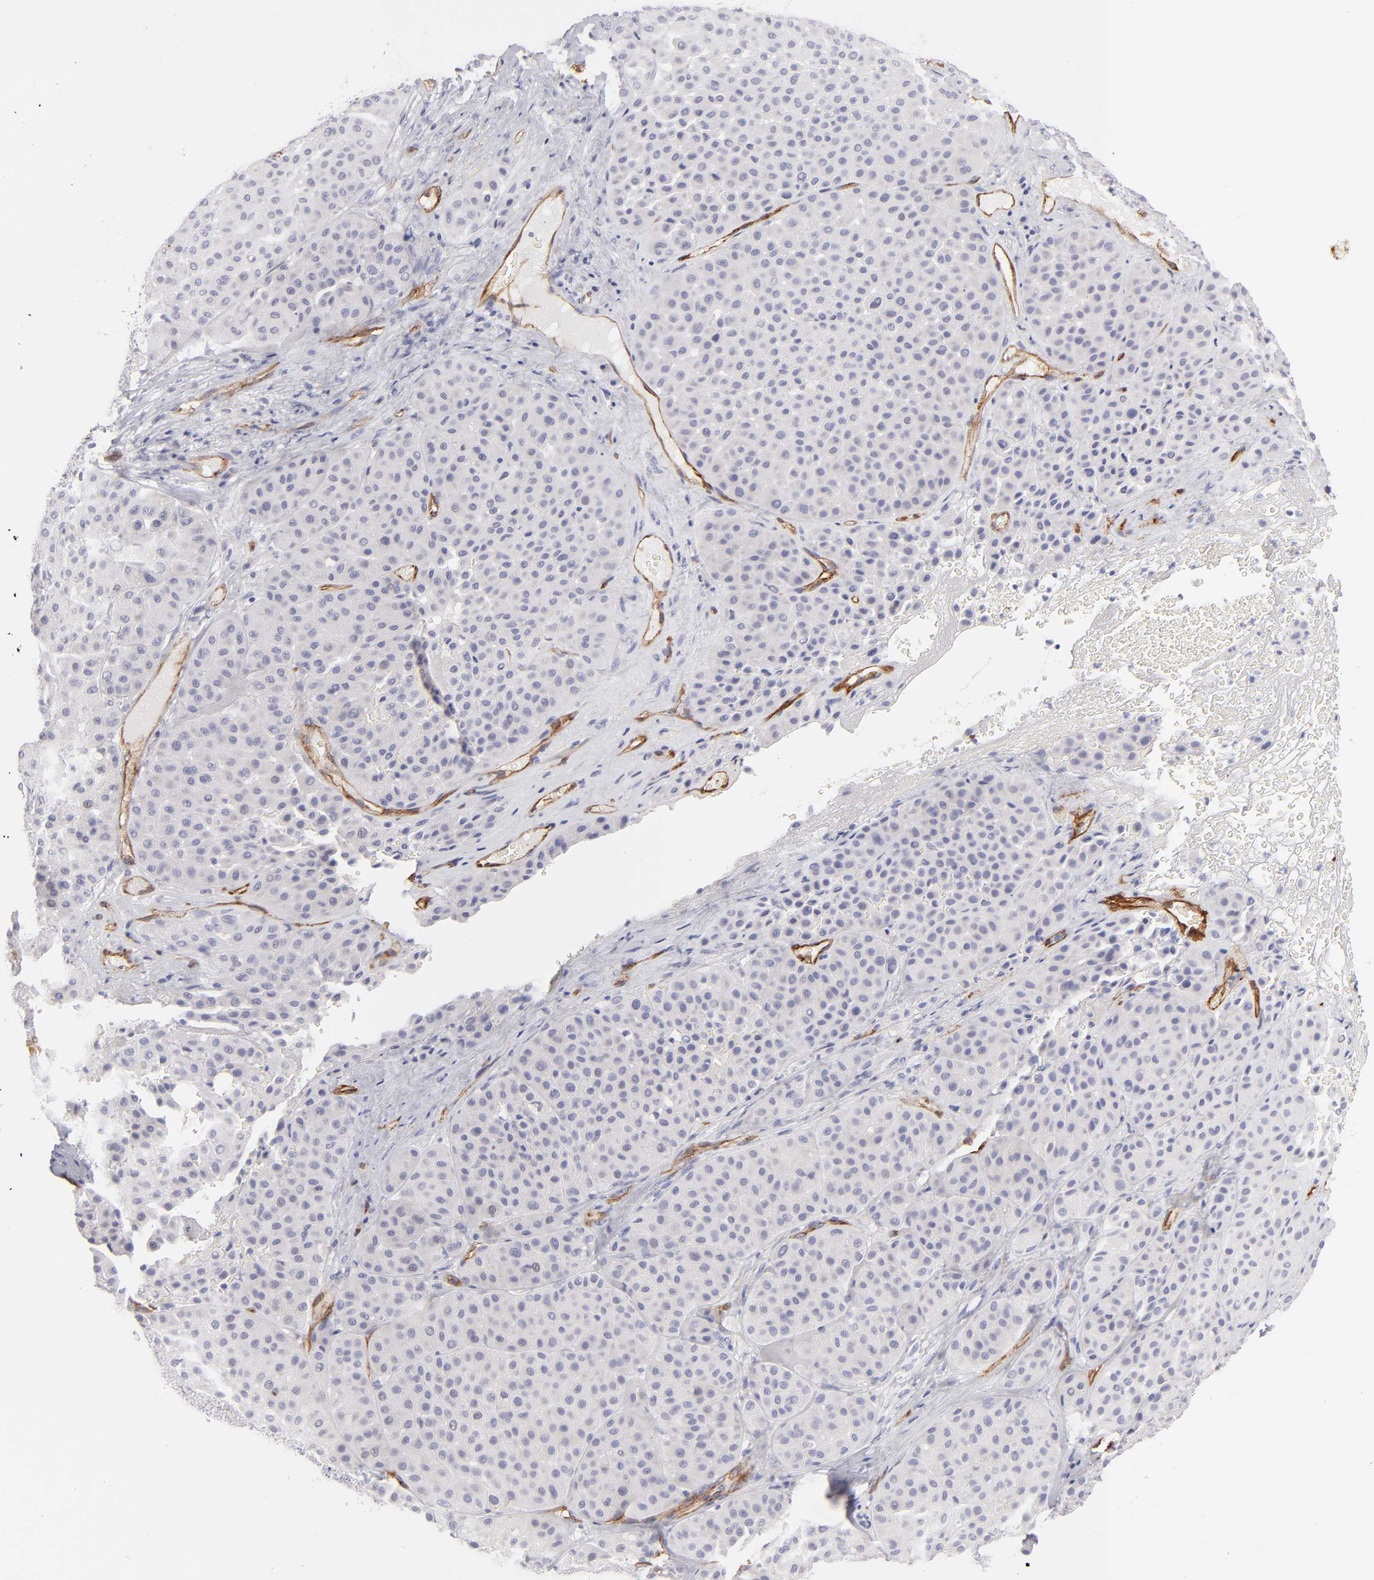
{"staining": {"intensity": "negative", "quantity": "none", "location": "none"}, "tissue": "melanoma", "cell_type": "Tumor cells", "image_type": "cancer", "snomed": [{"axis": "morphology", "description": "Normal tissue, NOS"}, {"axis": "morphology", "description": "Malignant melanoma, Metastatic site"}, {"axis": "topography", "description": "Skin"}], "caption": "High magnification brightfield microscopy of malignant melanoma (metastatic site) stained with DAB (brown) and counterstained with hematoxylin (blue): tumor cells show no significant expression.", "gene": "PLVAP", "patient": {"sex": "male", "age": 41}}